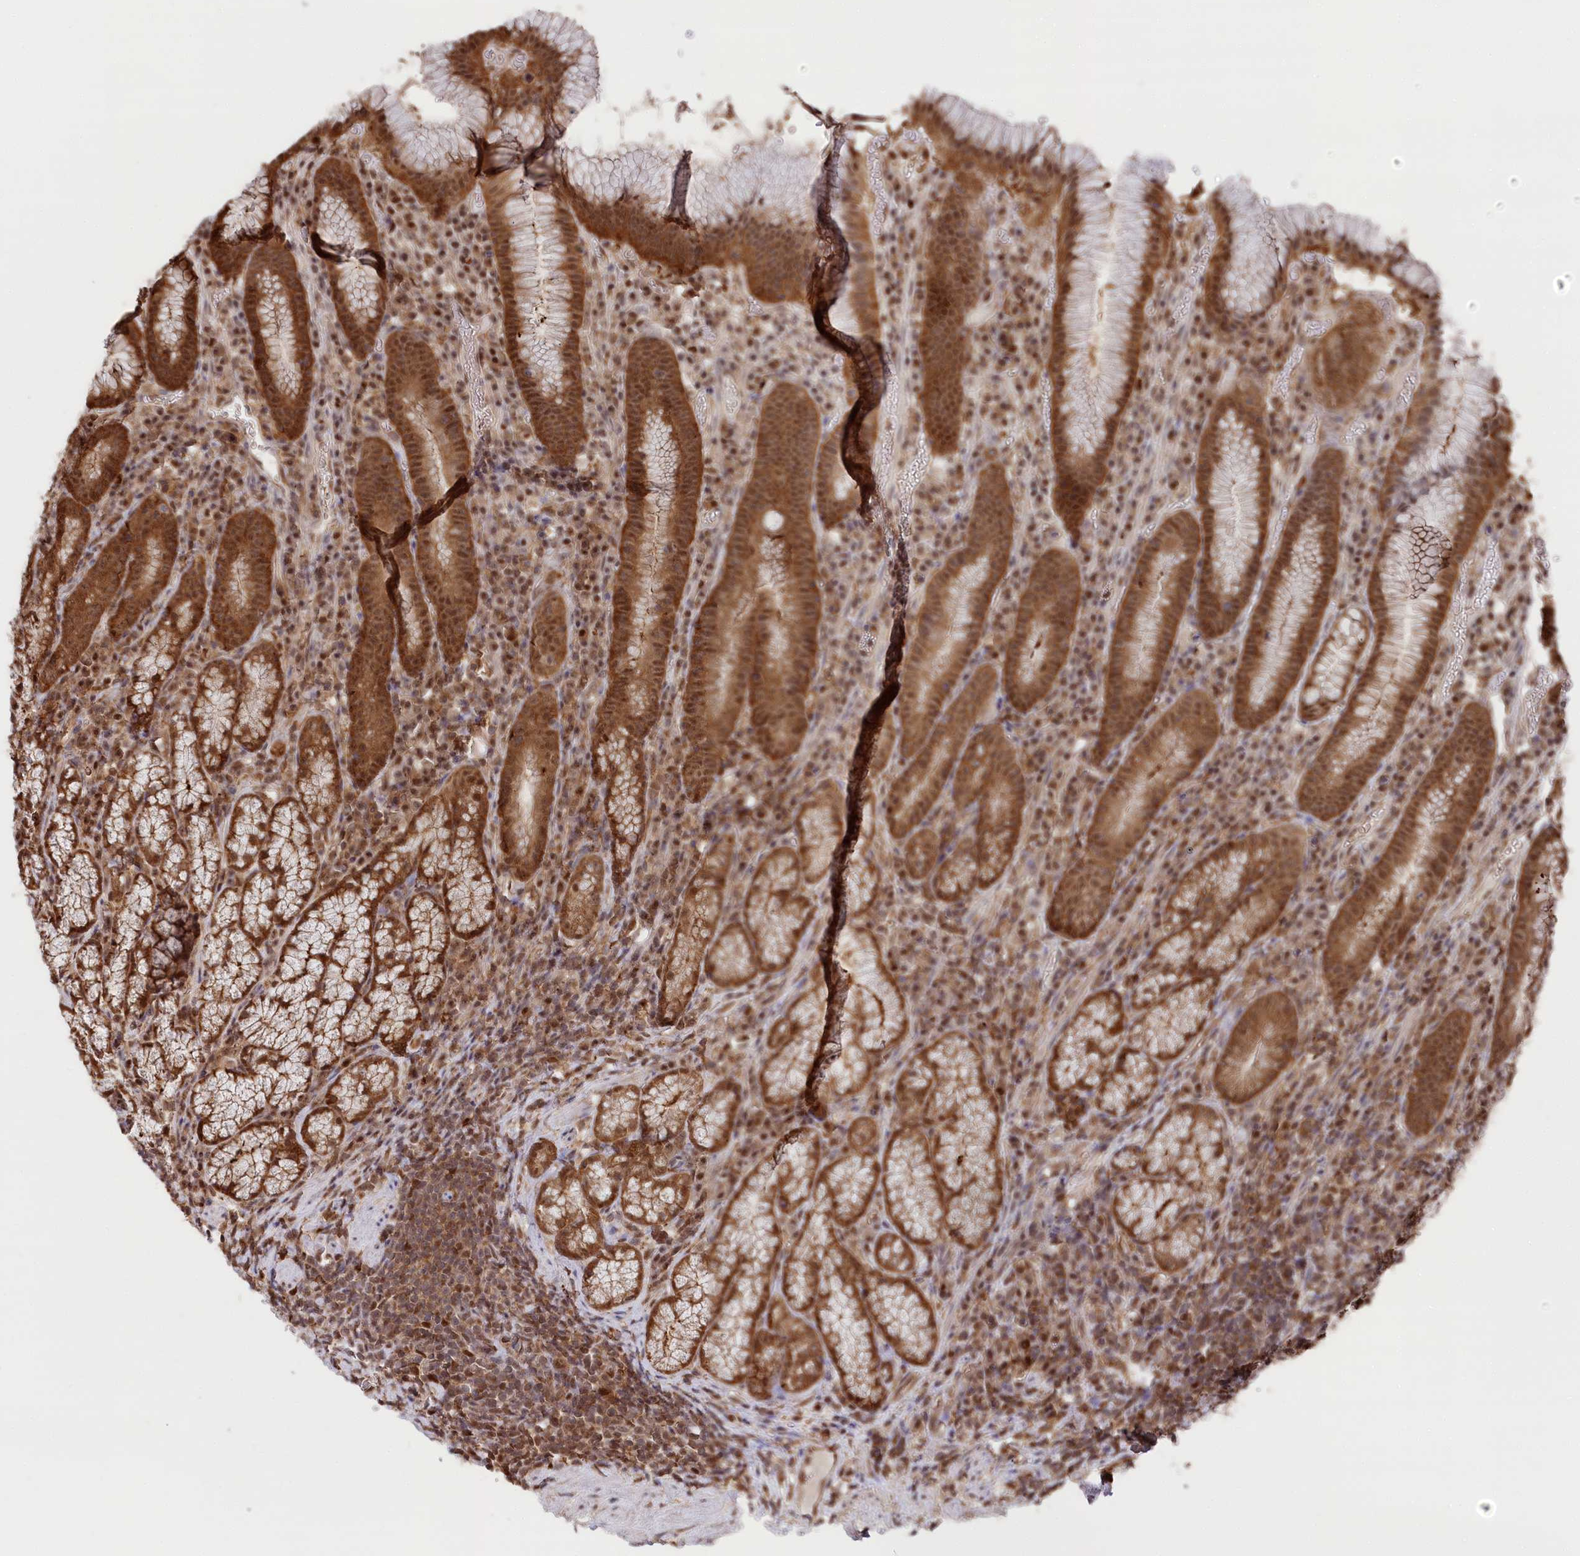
{"staining": {"intensity": "moderate", "quantity": ">75%", "location": "cytoplasmic/membranous,nuclear"}, "tissue": "stomach", "cell_type": "Glandular cells", "image_type": "normal", "snomed": [{"axis": "morphology", "description": "Normal tissue, NOS"}, {"axis": "topography", "description": "Stomach"}], "caption": "This is a photomicrograph of immunohistochemistry (IHC) staining of benign stomach, which shows moderate staining in the cytoplasmic/membranous,nuclear of glandular cells.", "gene": "PSMA1", "patient": {"sex": "male", "age": 55}}